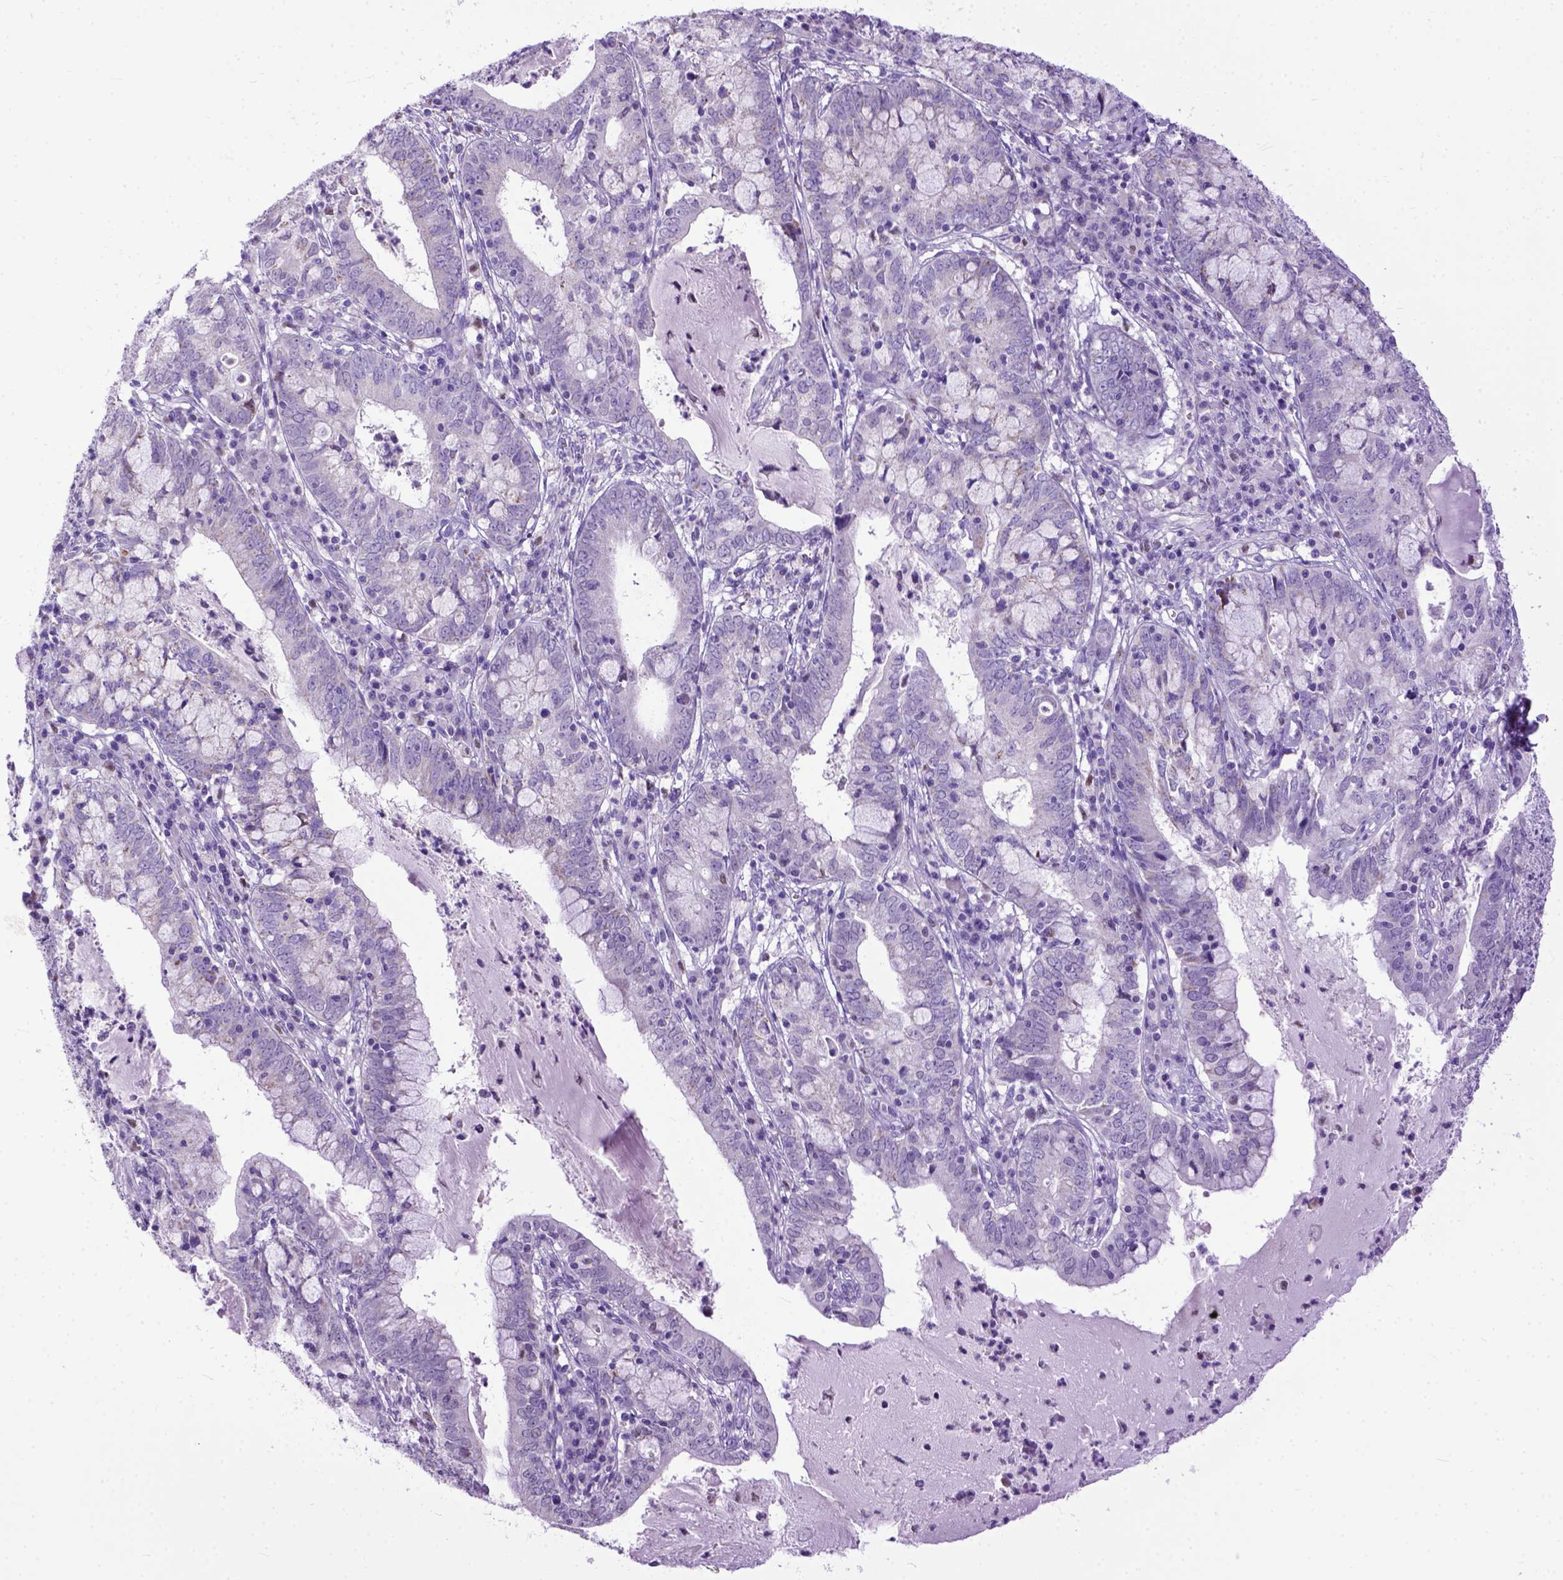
{"staining": {"intensity": "negative", "quantity": "none", "location": "none"}, "tissue": "cervical cancer", "cell_type": "Tumor cells", "image_type": "cancer", "snomed": [{"axis": "morphology", "description": "Adenocarcinoma, NOS"}, {"axis": "topography", "description": "Cervix"}], "caption": "Micrograph shows no protein positivity in tumor cells of cervical cancer tissue.", "gene": "CRB1", "patient": {"sex": "female", "age": 40}}